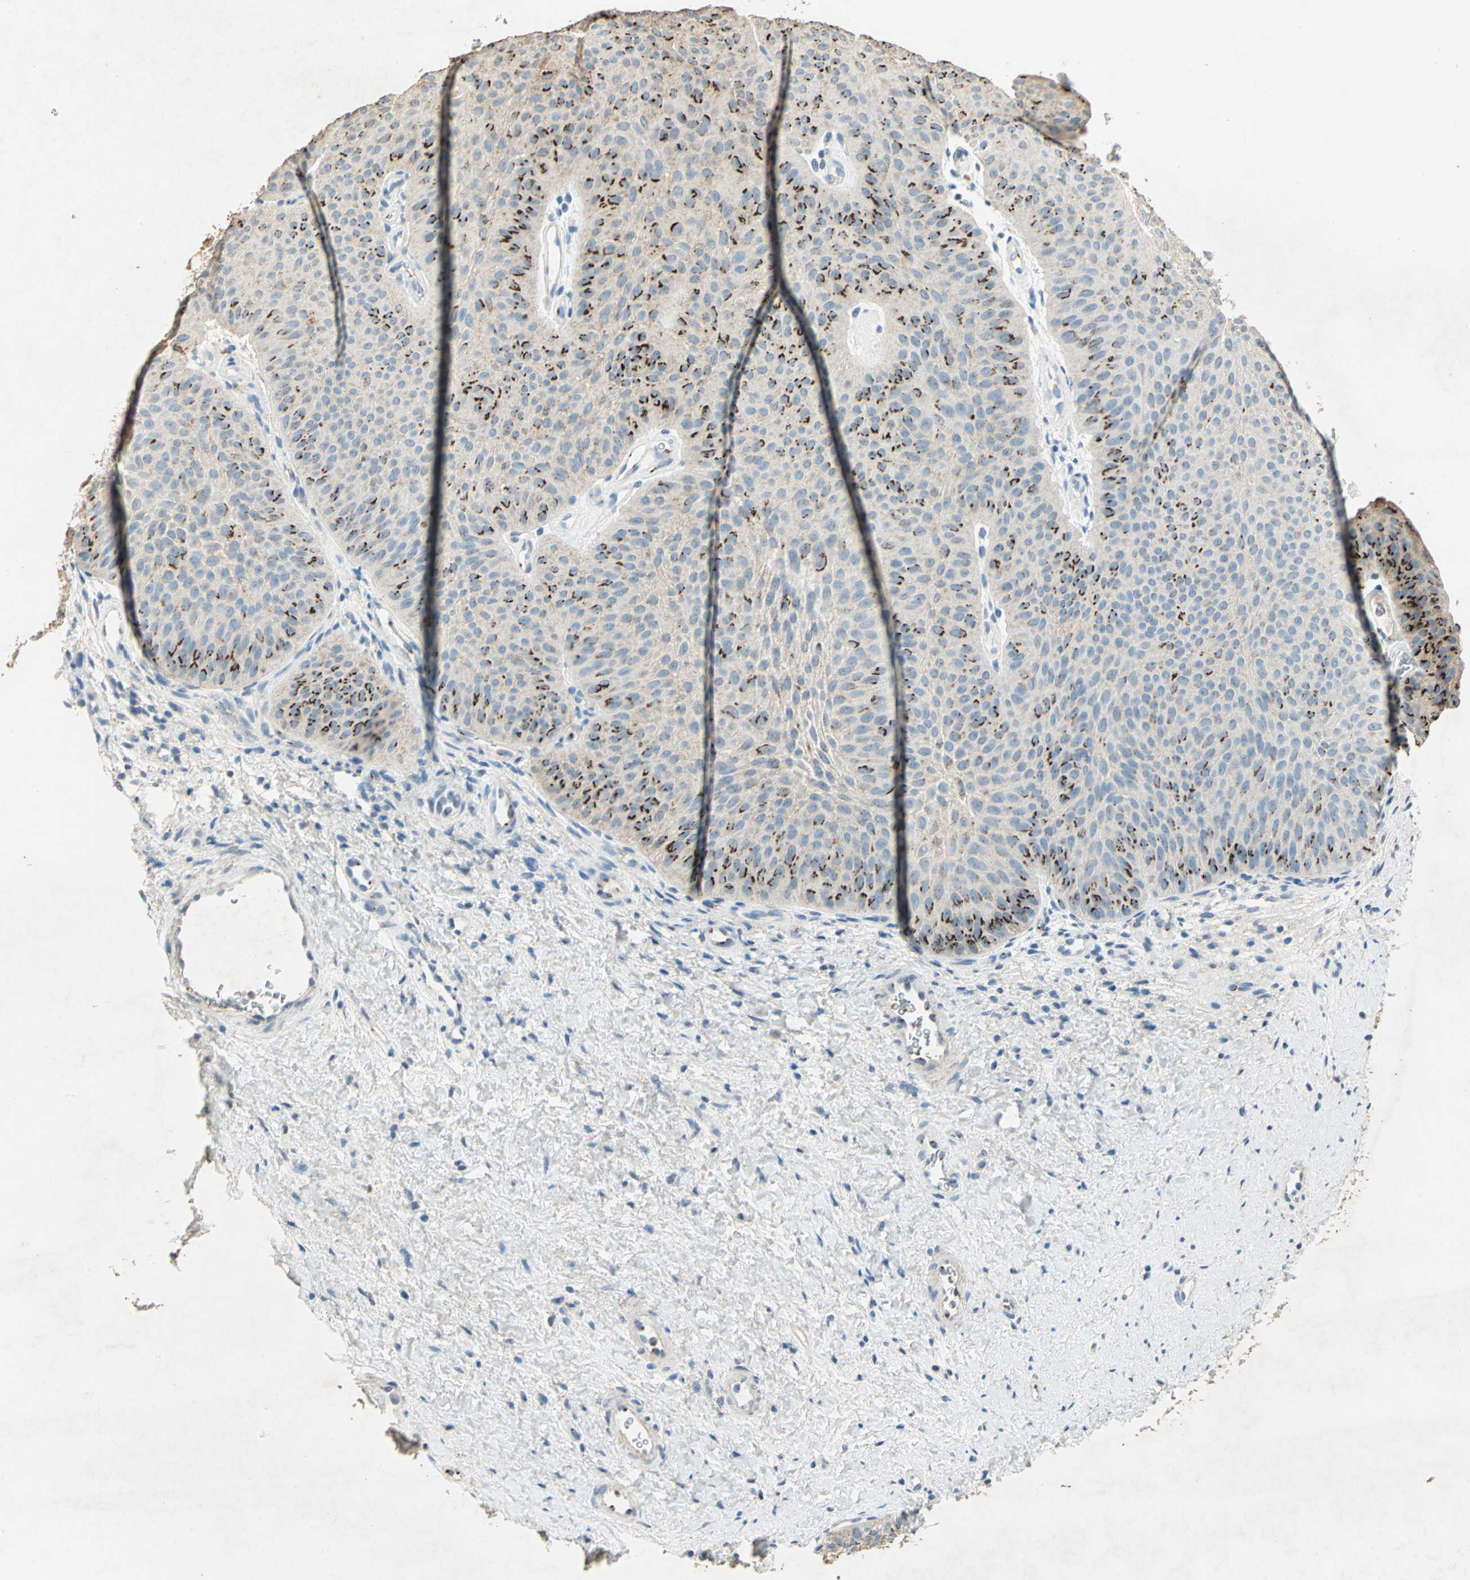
{"staining": {"intensity": "strong", "quantity": "<25%", "location": "cytoplasmic/membranous"}, "tissue": "urothelial cancer", "cell_type": "Tumor cells", "image_type": "cancer", "snomed": [{"axis": "morphology", "description": "Urothelial carcinoma, Low grade"}, {"axis": "topography", "description": "Urinary bladder"}], "caption": "This is an image of IHC staining of urothelial cancer, which shows strong positivity in the cytoplasmic/membranous of tumor cells.", "gene": "CAMK2B", "patient": {"sex": "female", "age": 60}}